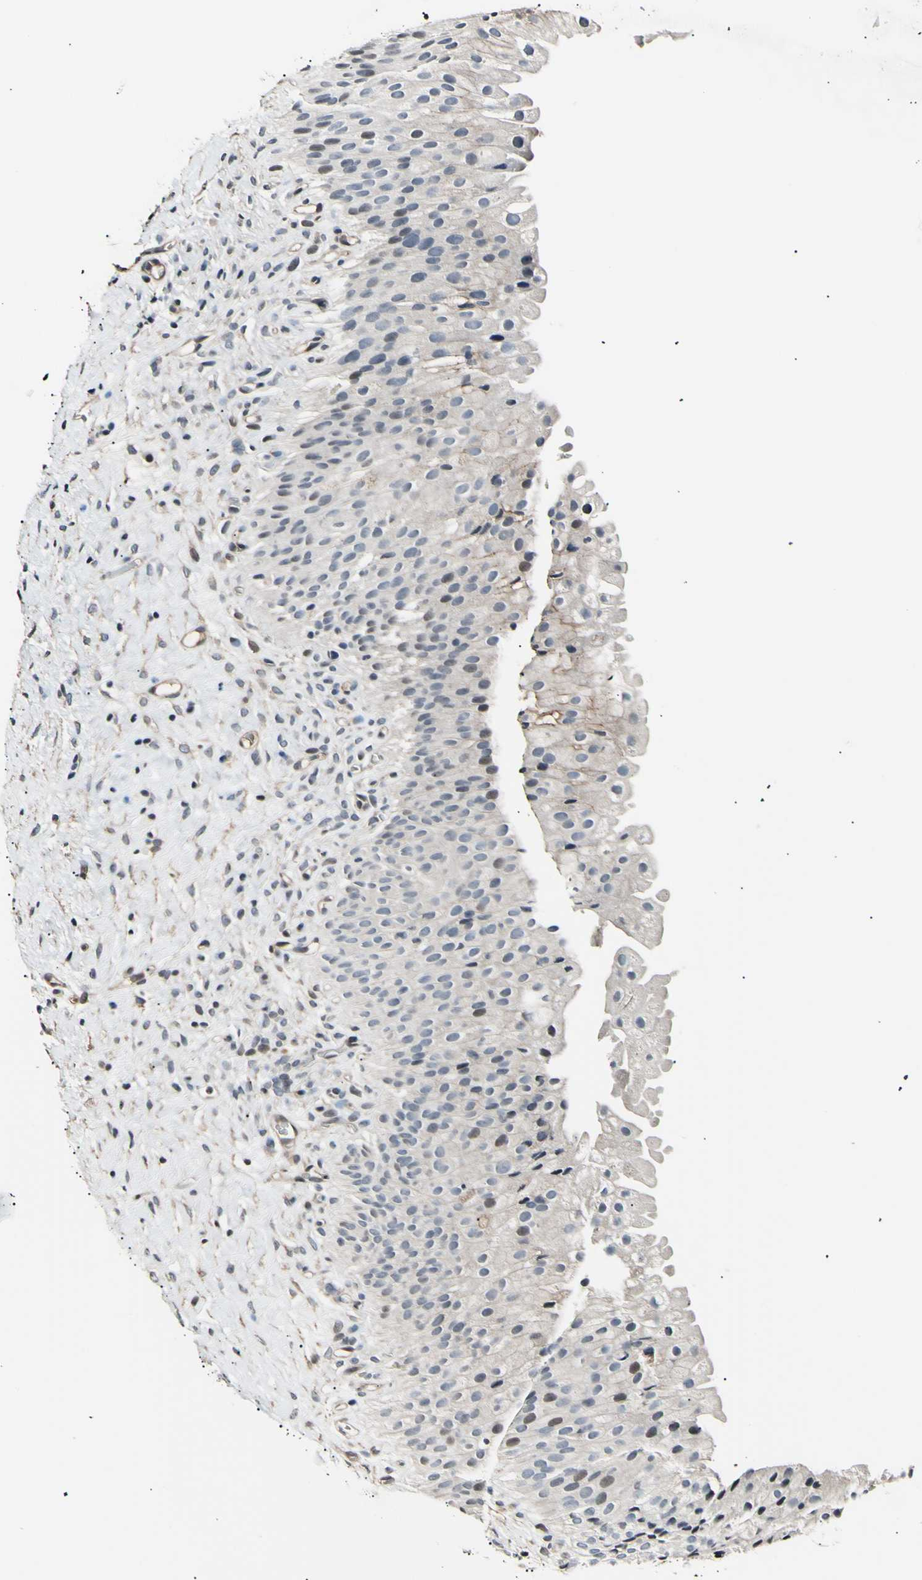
{"staining": {"intensity": "negative", "quantity": "none", "location": "none"}, "tissue": "urinary bladder", "cell_type": "Urothelial cells", "image_type": "normal", "snomed": [{"axis": "morphology", "description": "Normal tissue, NOS"}, {"axis": "morphology", "description": "Urothelial carcinoma, High grade"}, {"axis": "topography", "description": "Urinary bladder"}], "caption": "This is an immunohistochemistry photomicrograph of normal human urinary bladder. There is no positivity in urothelial cells.", "gene": "AK1", "patient": {"sex": "male", "age": 46}}